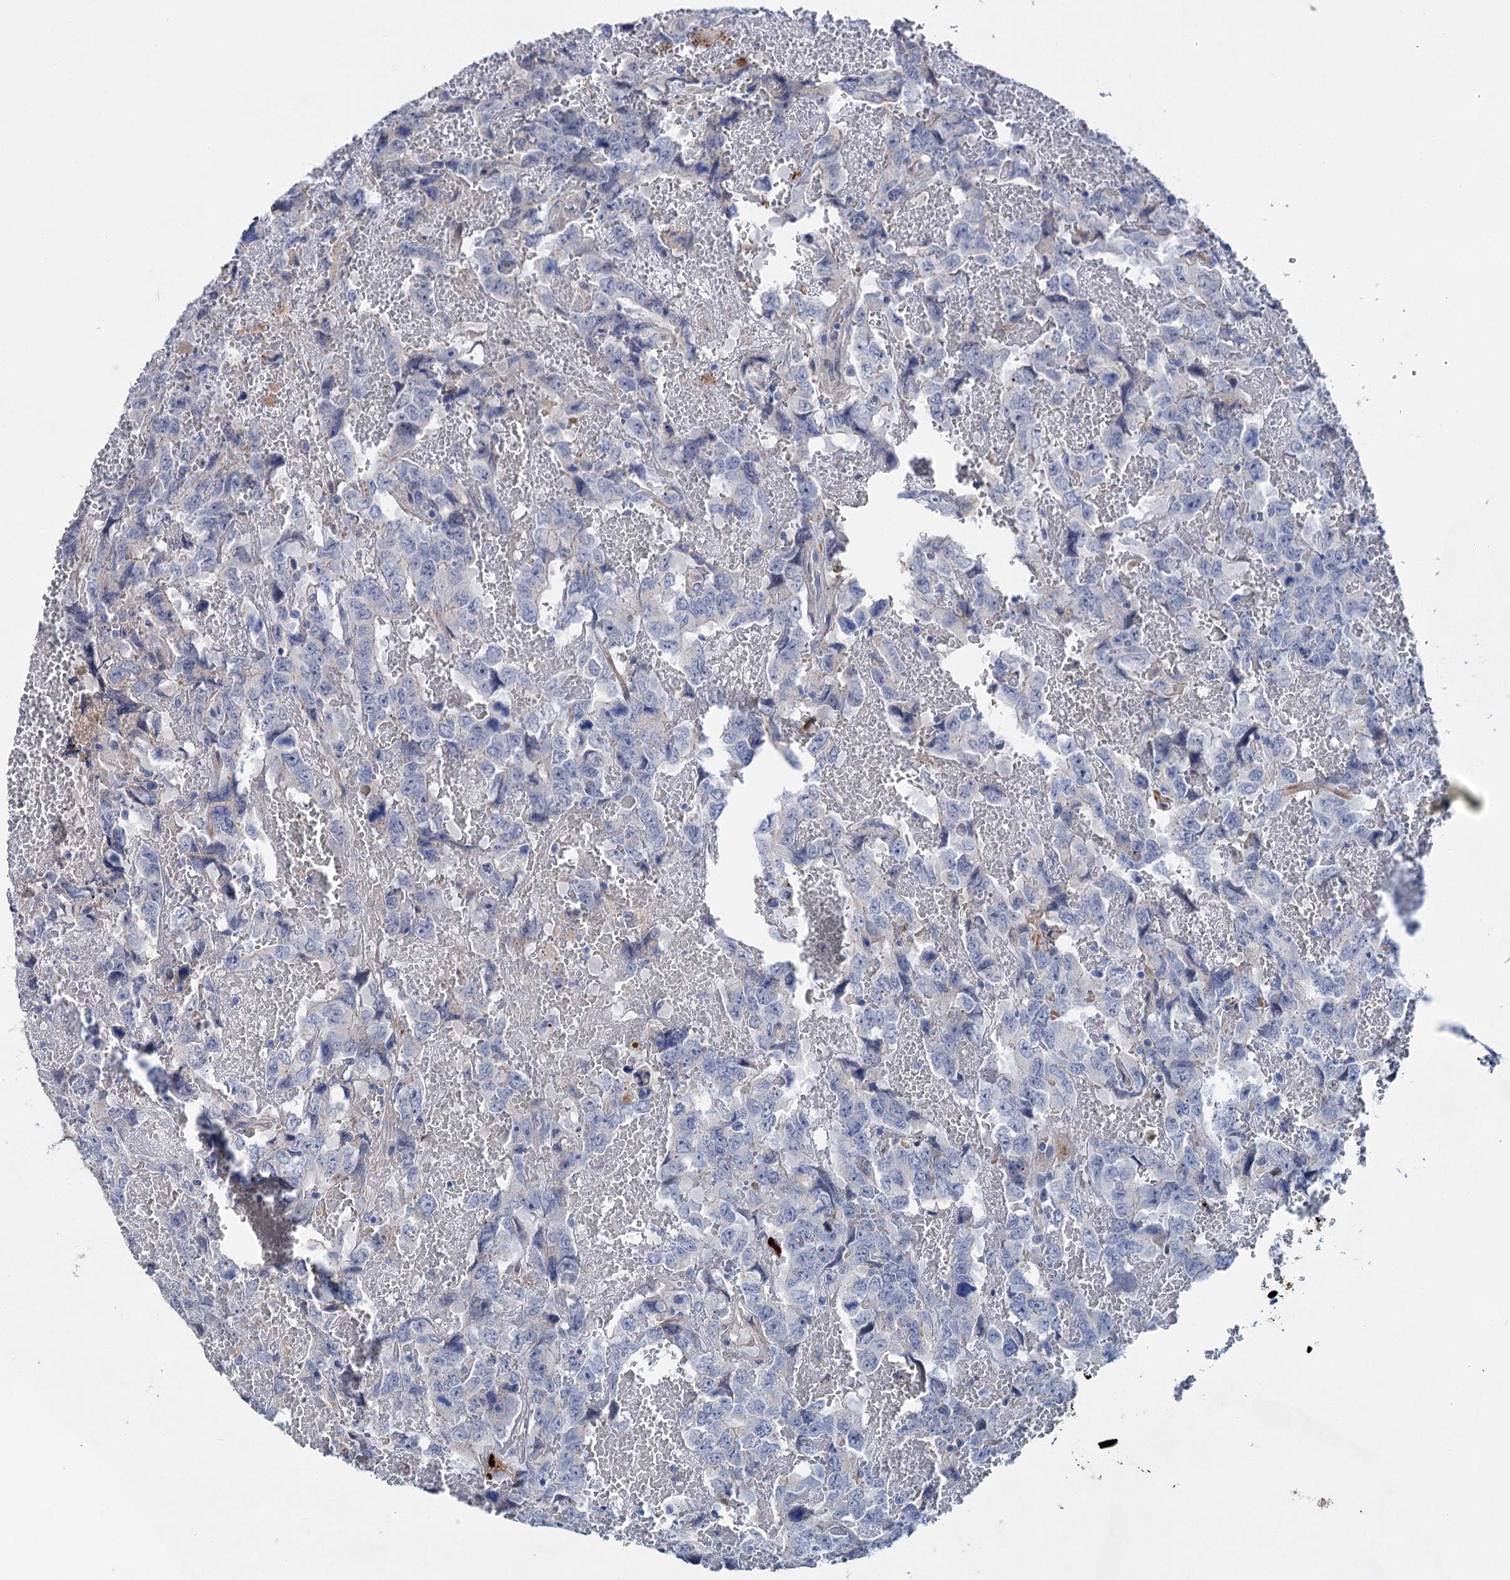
{"staining": {"intensity": "negative", "quantity": "none", "location": "none"}, "tissue": "testis cancer", "cell_type": "Tumor cells", "image_type": "cancer", "snomed": [{"axis": "morphology", "description": "Carcinoma, Embryonal, NOS"}, {"axis": "topography", "description": "Testis"}], "caption": "Histopathology image shows no significant protein staining in tumor cells of testis embryonal carcinoma.", "gene": "GPR155", "patient": {"sex": "male", "age": 45}}